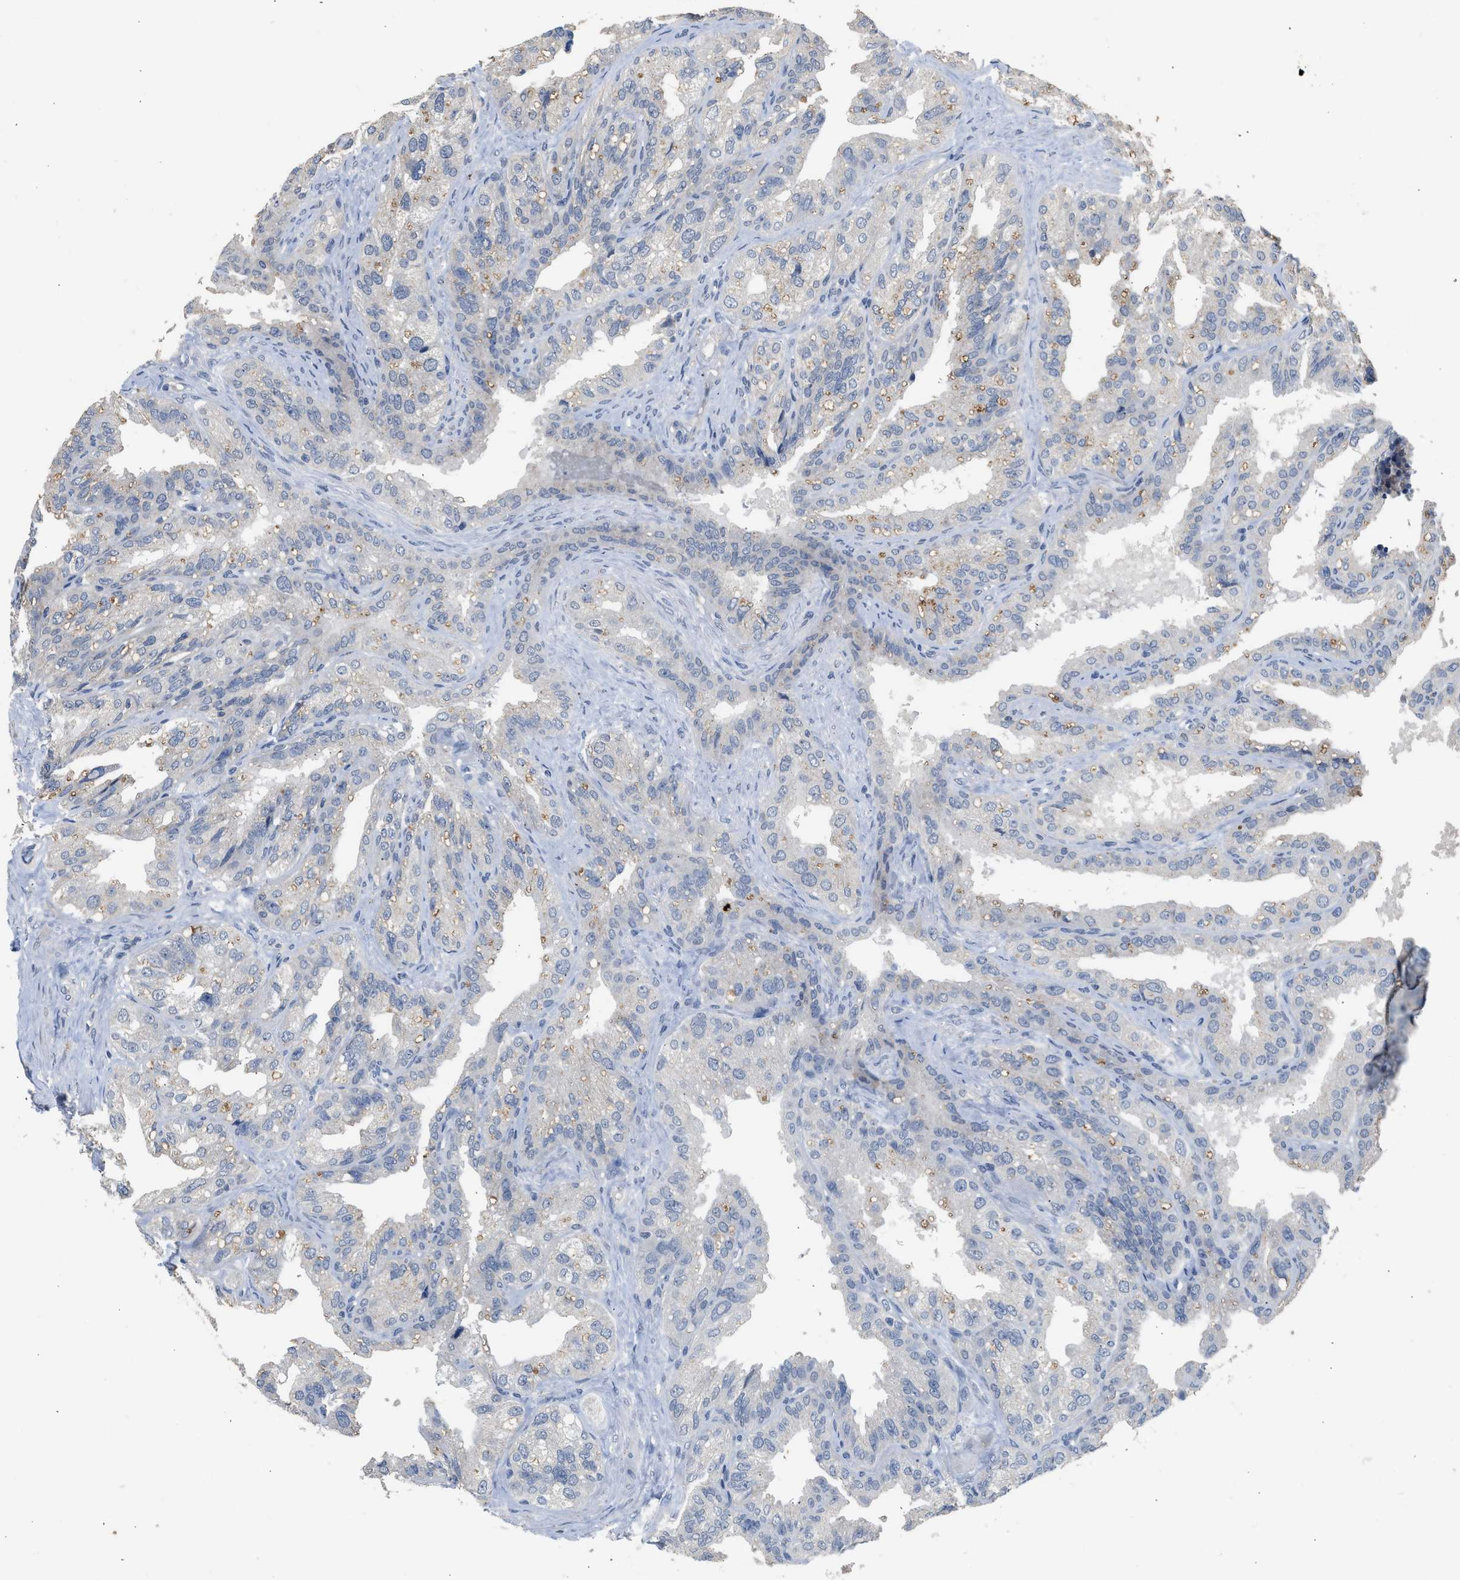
{"staining": {"intensity": "weak", "quantity": "<25%", "location": "cytoplasmic/membranous"}, "tissue": "seminal vesicle", "cell_type": "Glandular cells", "image_type": "normal", "snomed": [{"axis": "morphology", "description": "Normal tissue, NOS"}, {"axis": "topography", "description": "Seminal veicle"}], "caption": "Seminal vesicle was stained to show a protein in brown. There is no significant expression in glandular cells. (Stains: DAB (3,3'-diaminobenzidine) immunohistochemistry with hematoxylin counter stain, Microscopy: brightfield microscopy at high magnification).", "gene": "CSF3R", "patient": {"sex": "male", "age": 68}}